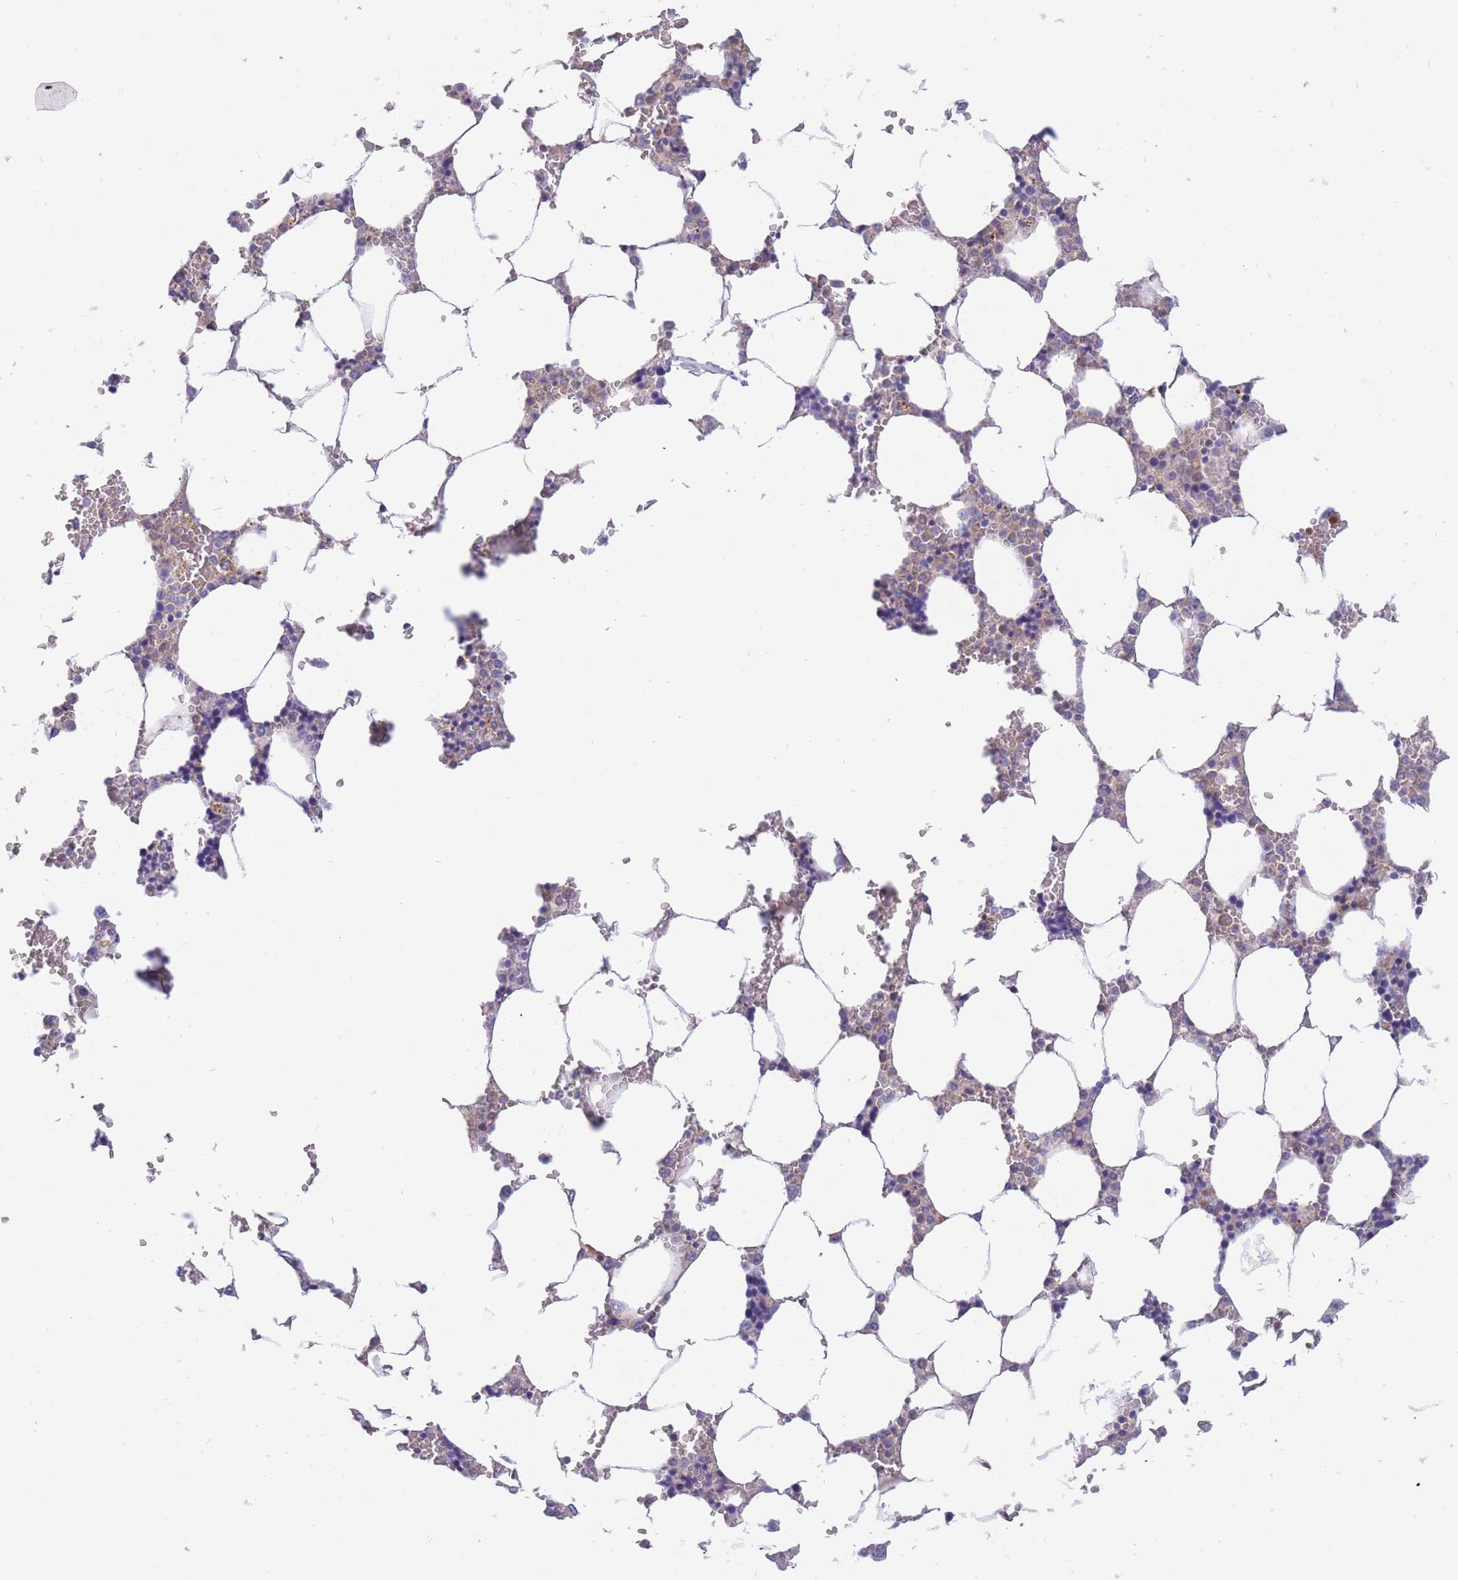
{"staining": {"intensity": "moderate", "quantity": "<25%", "location": "cytoplasmic/membranous"}, "tissue": "bone marrow", "cell_type": "Hematopoietic cells", "image_type": "normal", "snomed": [{"axis": "morphology", "description": "Normal tissue, NOS"}, {"axis": "topography", "description": "Bone marrow"}], "caption": "Protein expression analysis of normal bone marrow demonstrates moderate cytoplasmic/membranous expression in approximately <25% of hematopoietic cells. (IHC, brightfield microscopy, high magnification).", "gene": "SULT1A1", "patient": {"sex": "male", "age": 64}}